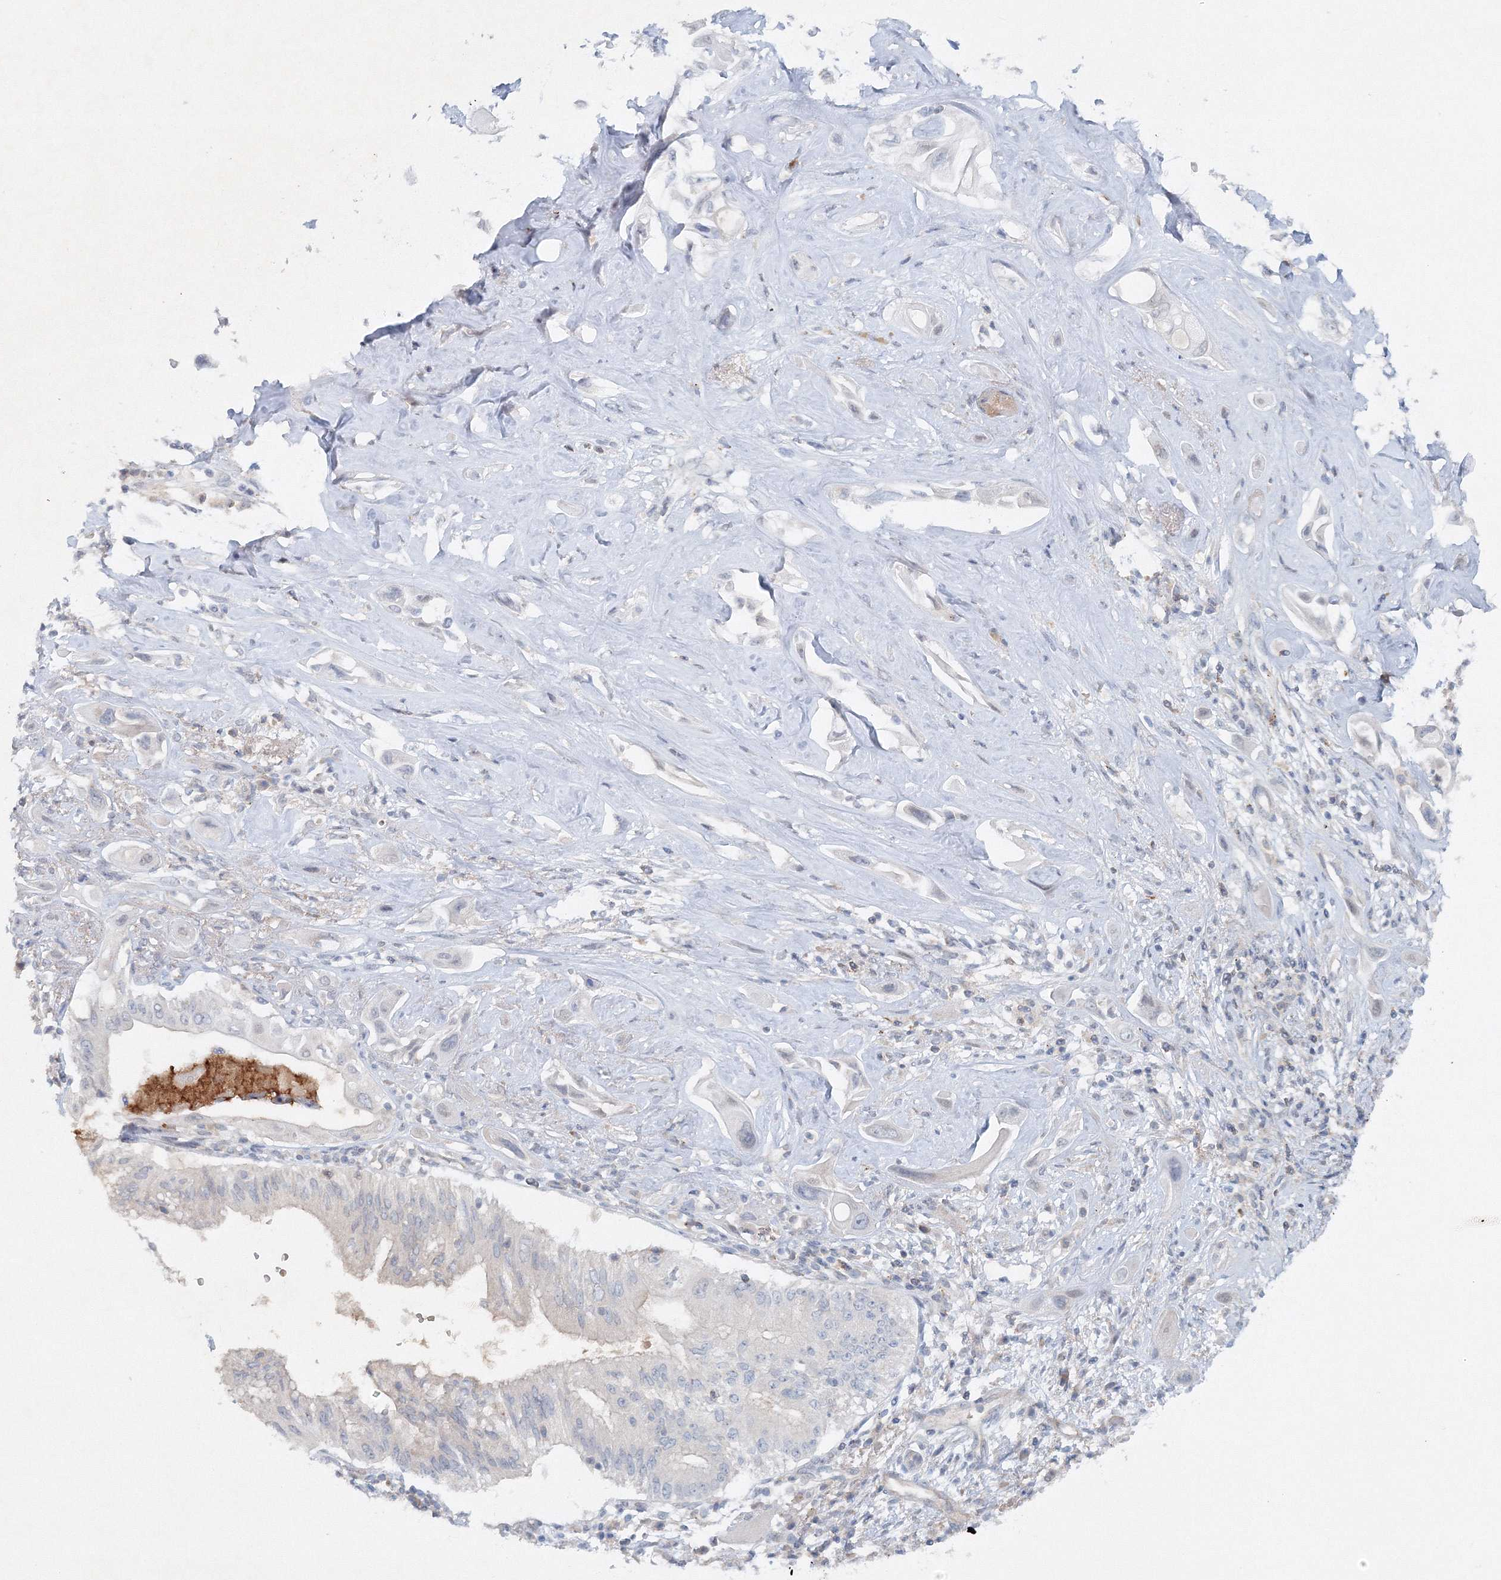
{"staining": {"intensity": "negative", "quantity": "none", "location": "none"}, "tissue": "pancreatic cancer", "cell_type": "Tumor cells", "image_type": "cancer", "snomed": [{"axis": "morphology", "description": "Adenocarcinoma, NOS"}, {"axis": "topography", "description": "Pancreas"}], "caption": "Immunohistochemistry (IHC) photomicrograph of human pancreatic adenocarcinoma stained for a protein (brown), which reveals no positivity in tumor cells.", "gene": "SH3BP5", "patient": {"sex": "male", "age": 68}}